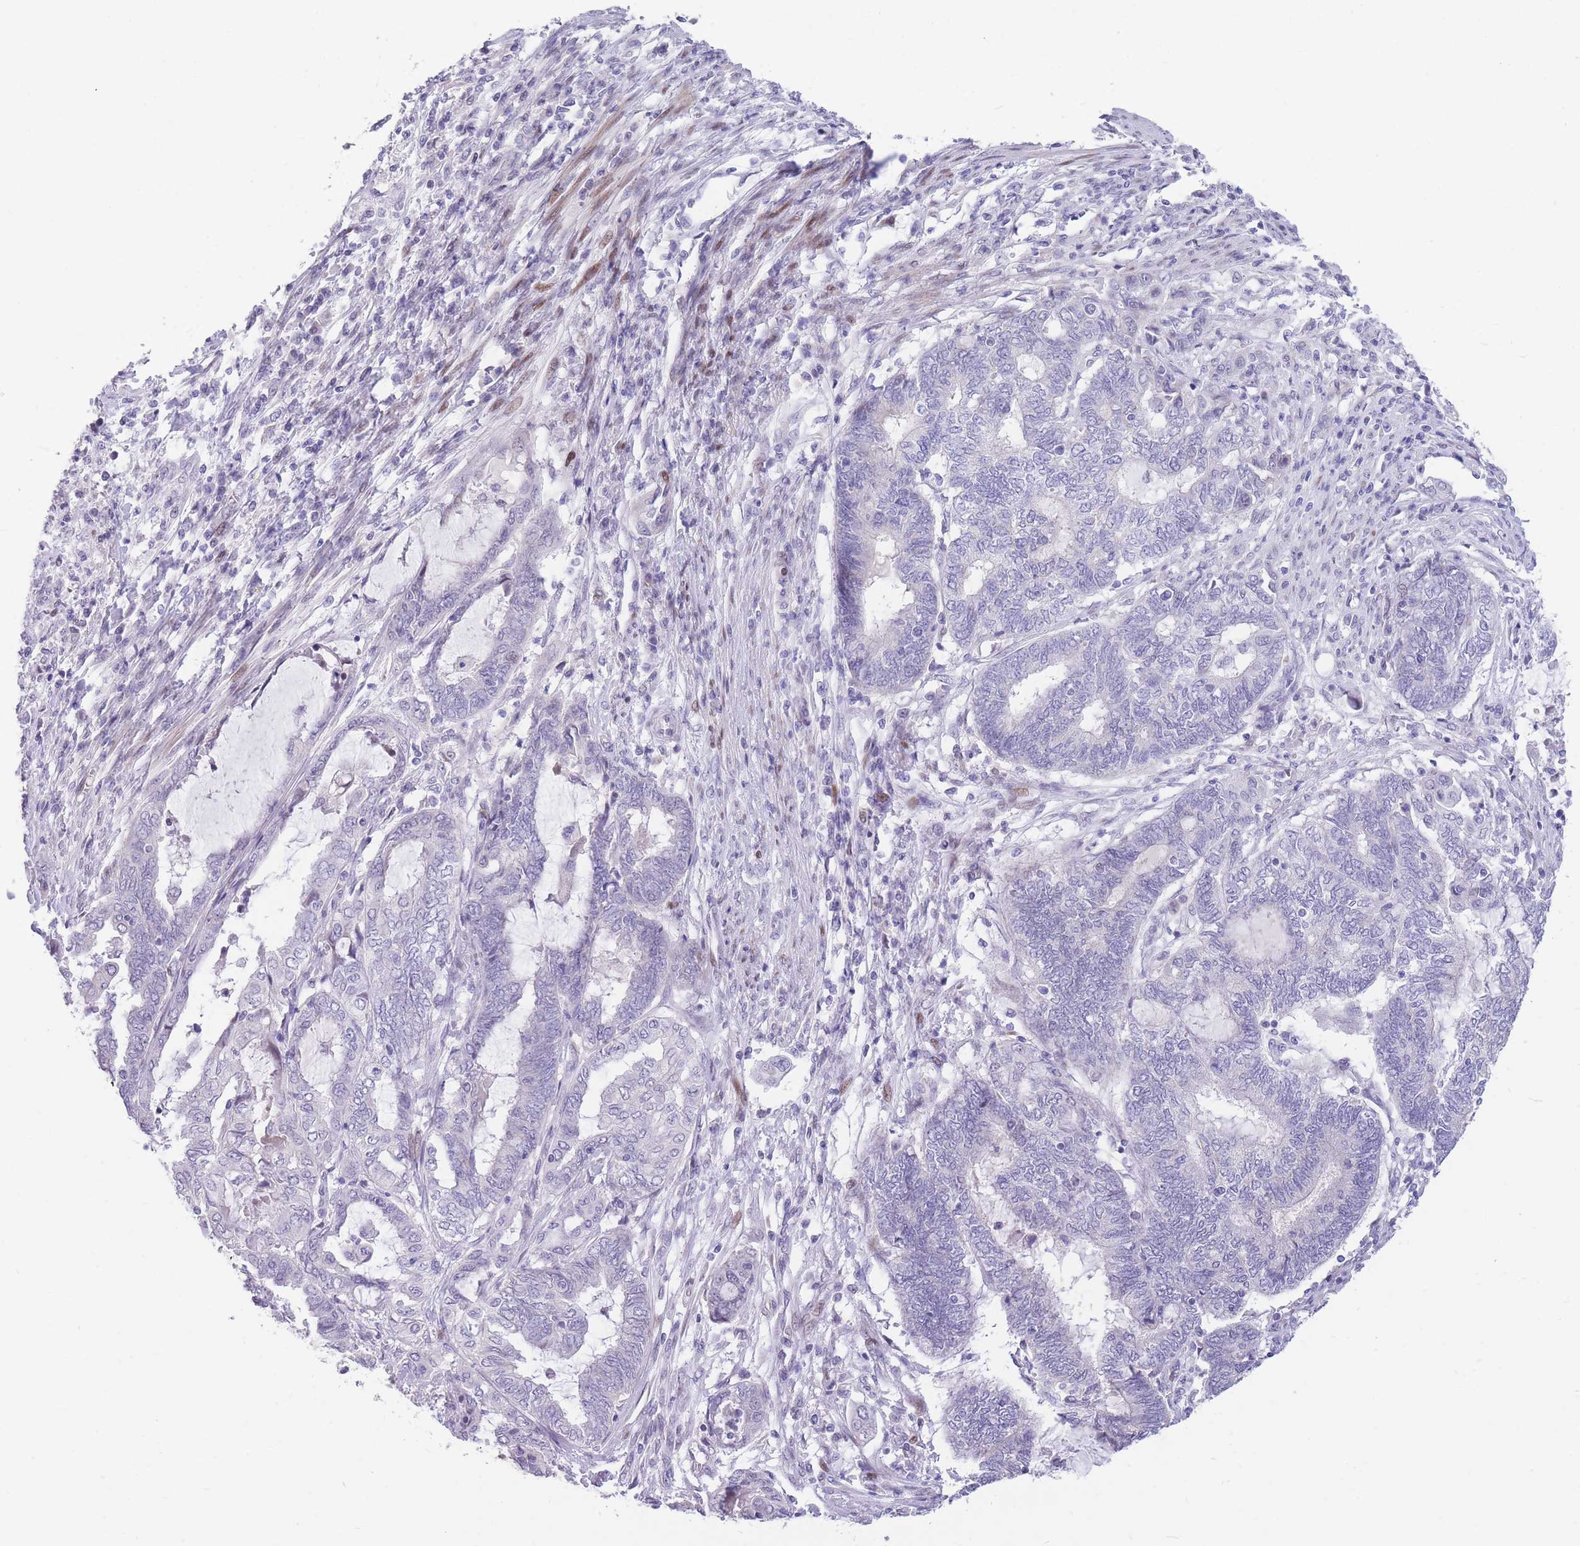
{"staining": {"intensity": "negative", "quantity": "none", "location": "none"}, "tissue": "endometrial cancer", "cell_type": "Tumor cells", "image_type": "cancer", "snomed": [{"axis": "morphology", "description": "Adenocarcinoma, NOS"}, {"axis": "topography", "description": "Uterus"}, {"axis": "topography", "description": "Endometrium"}], "caption": "An IHC micrograph of endometrial adenocarcinoma is shown. There is no staining in tumor cells of endometrial adenocarcinoma.", "gene": "SHCBP1", "patient": {"sex": "female", "age": 70}}